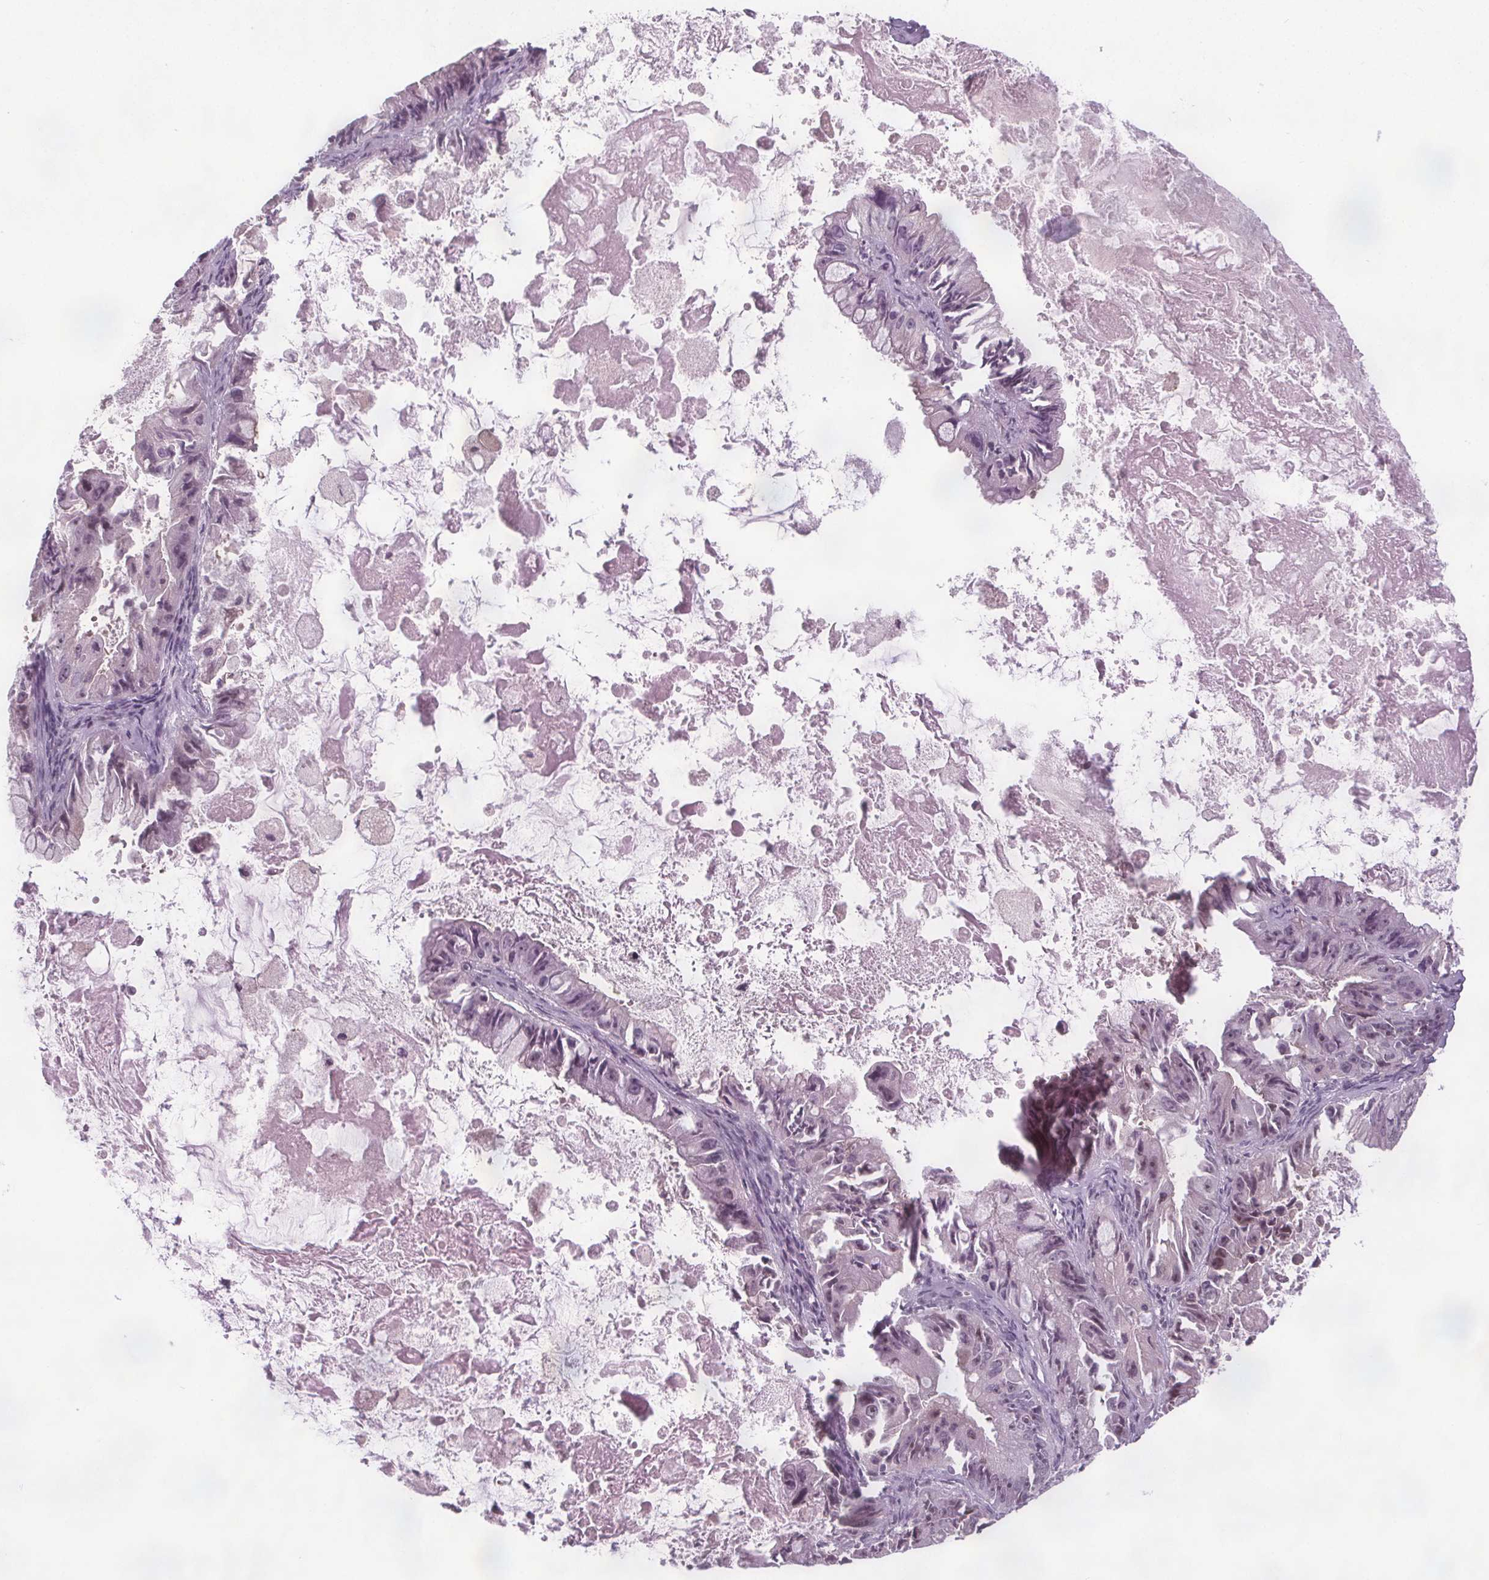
{"staining": {"intensity": "weak", "quantity": "25%-75%", "location": "nuclear"}, "tissue": "ovarian cancer", "cell_type": "Tumor cells", "image_type": "cancer", "snomed": [{"axis": "morphology", "description": "Cystadenocarcinoma, mucinous, NOS"}, {"axis": "topography", "description": "Ovary"}], "caption": "Immunohistochemistry (IHC) photomicrograph of ovarian cancer stained for a protein (brown), which demonstrates low levels of weak nuclear positivity in approximately 25%-75% of tumor cells.", "gene": "NOLC1", "patient": {"sex": "female", "age": 61}}